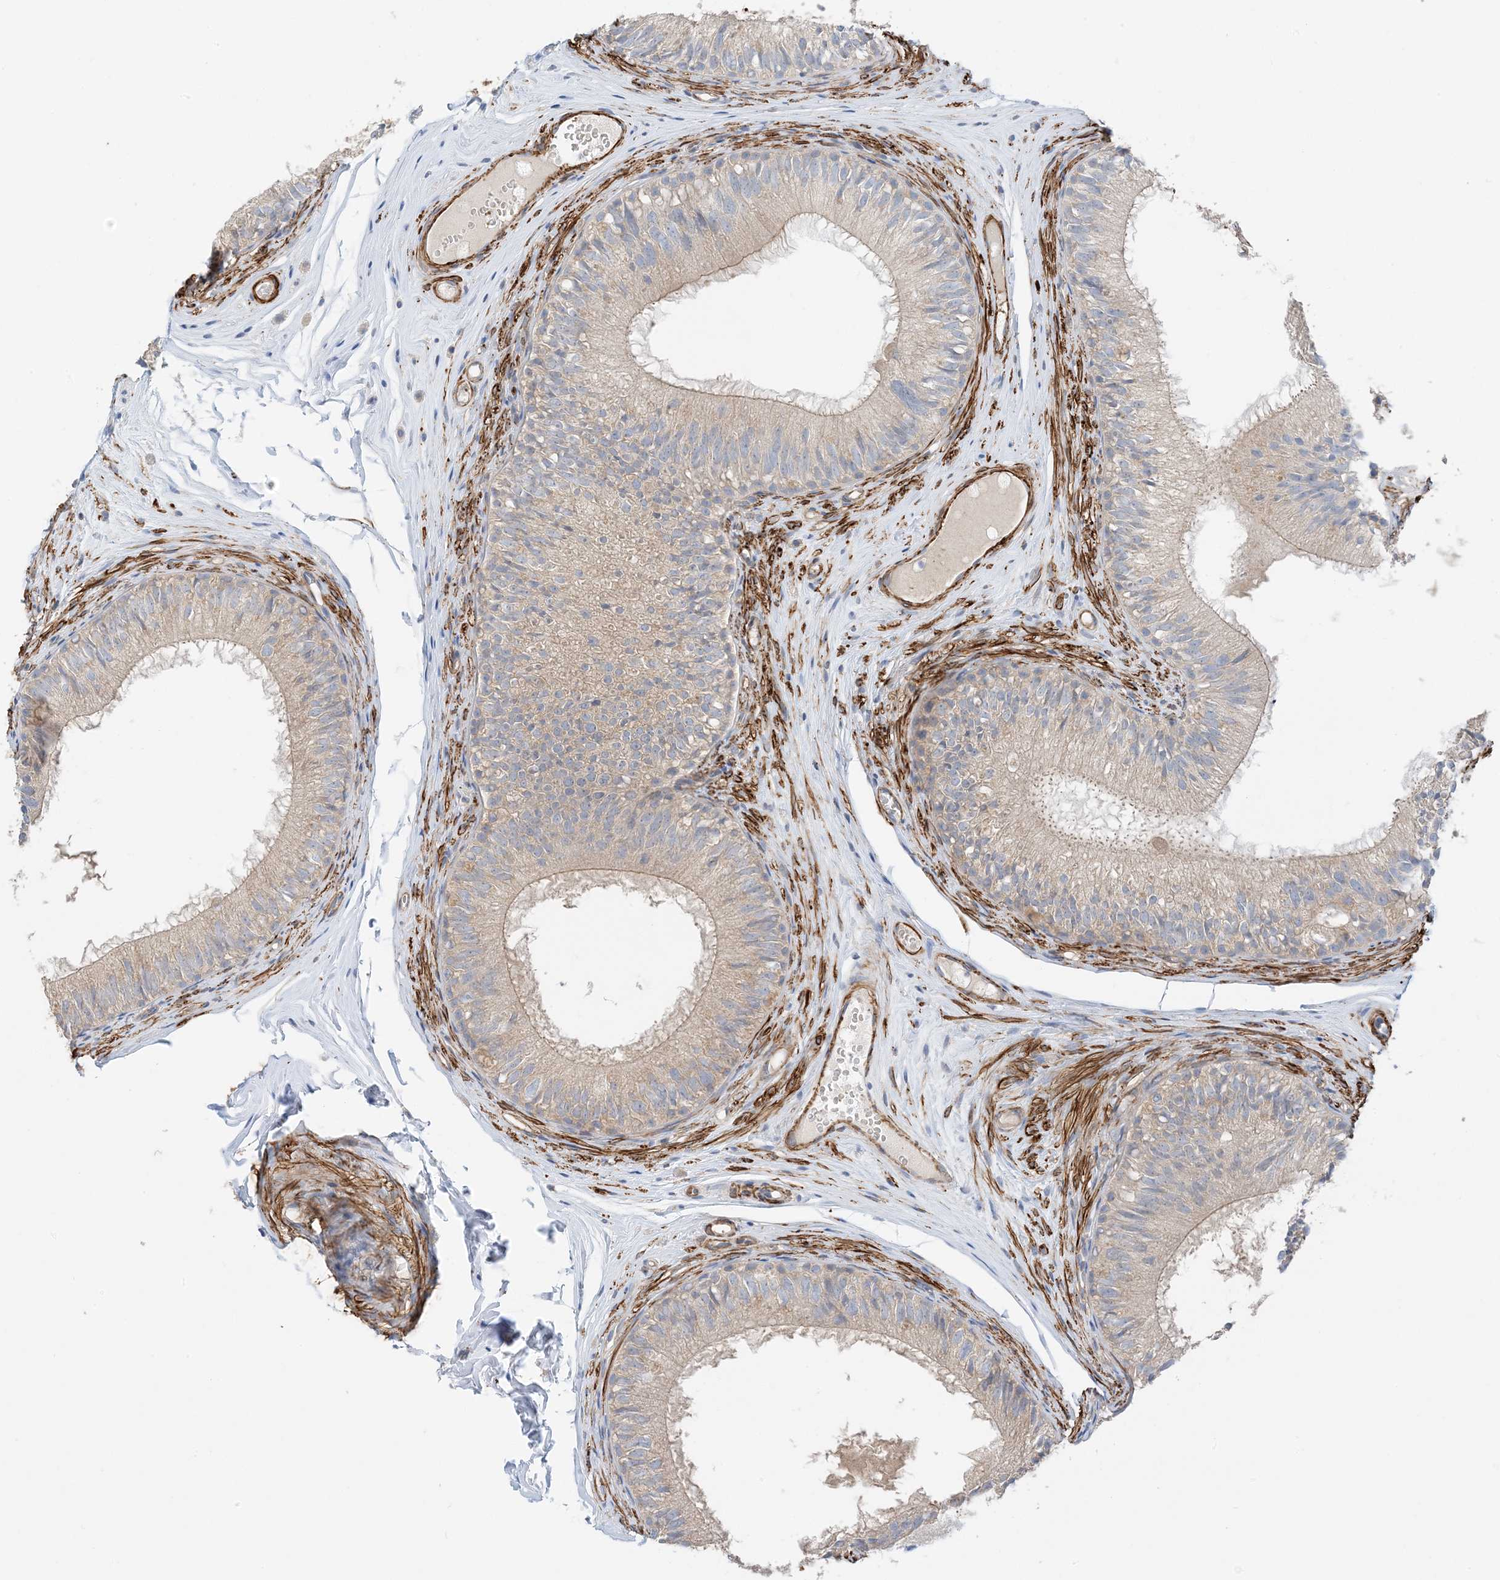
{"staining": {"intensity": "weak", "quantity": "25%-75%", "location": "cytoplasmic/membranous"}, "tissue": "epididymis", "cell_type": "Glandular cells", "image_type": "normal", "snomed": [{"axis": "morphology", "description": "Normal tissue, NOS"}, {"axis": "morphology", "description": "Seminoma in situ"}, {"axis": "topography", "description": "Testis"}, {"axis": "topography", "description": "Epididymis"}], "caption": "An image of epididymis stained for a protein exhibits weak cytoplasmic/membranous brown staining in glandular cells. (DAB = brown stain, brightfield microscopy at high magnification).", "gene": "KIFBP", "patient": {"sex": "male", "age": 28}}